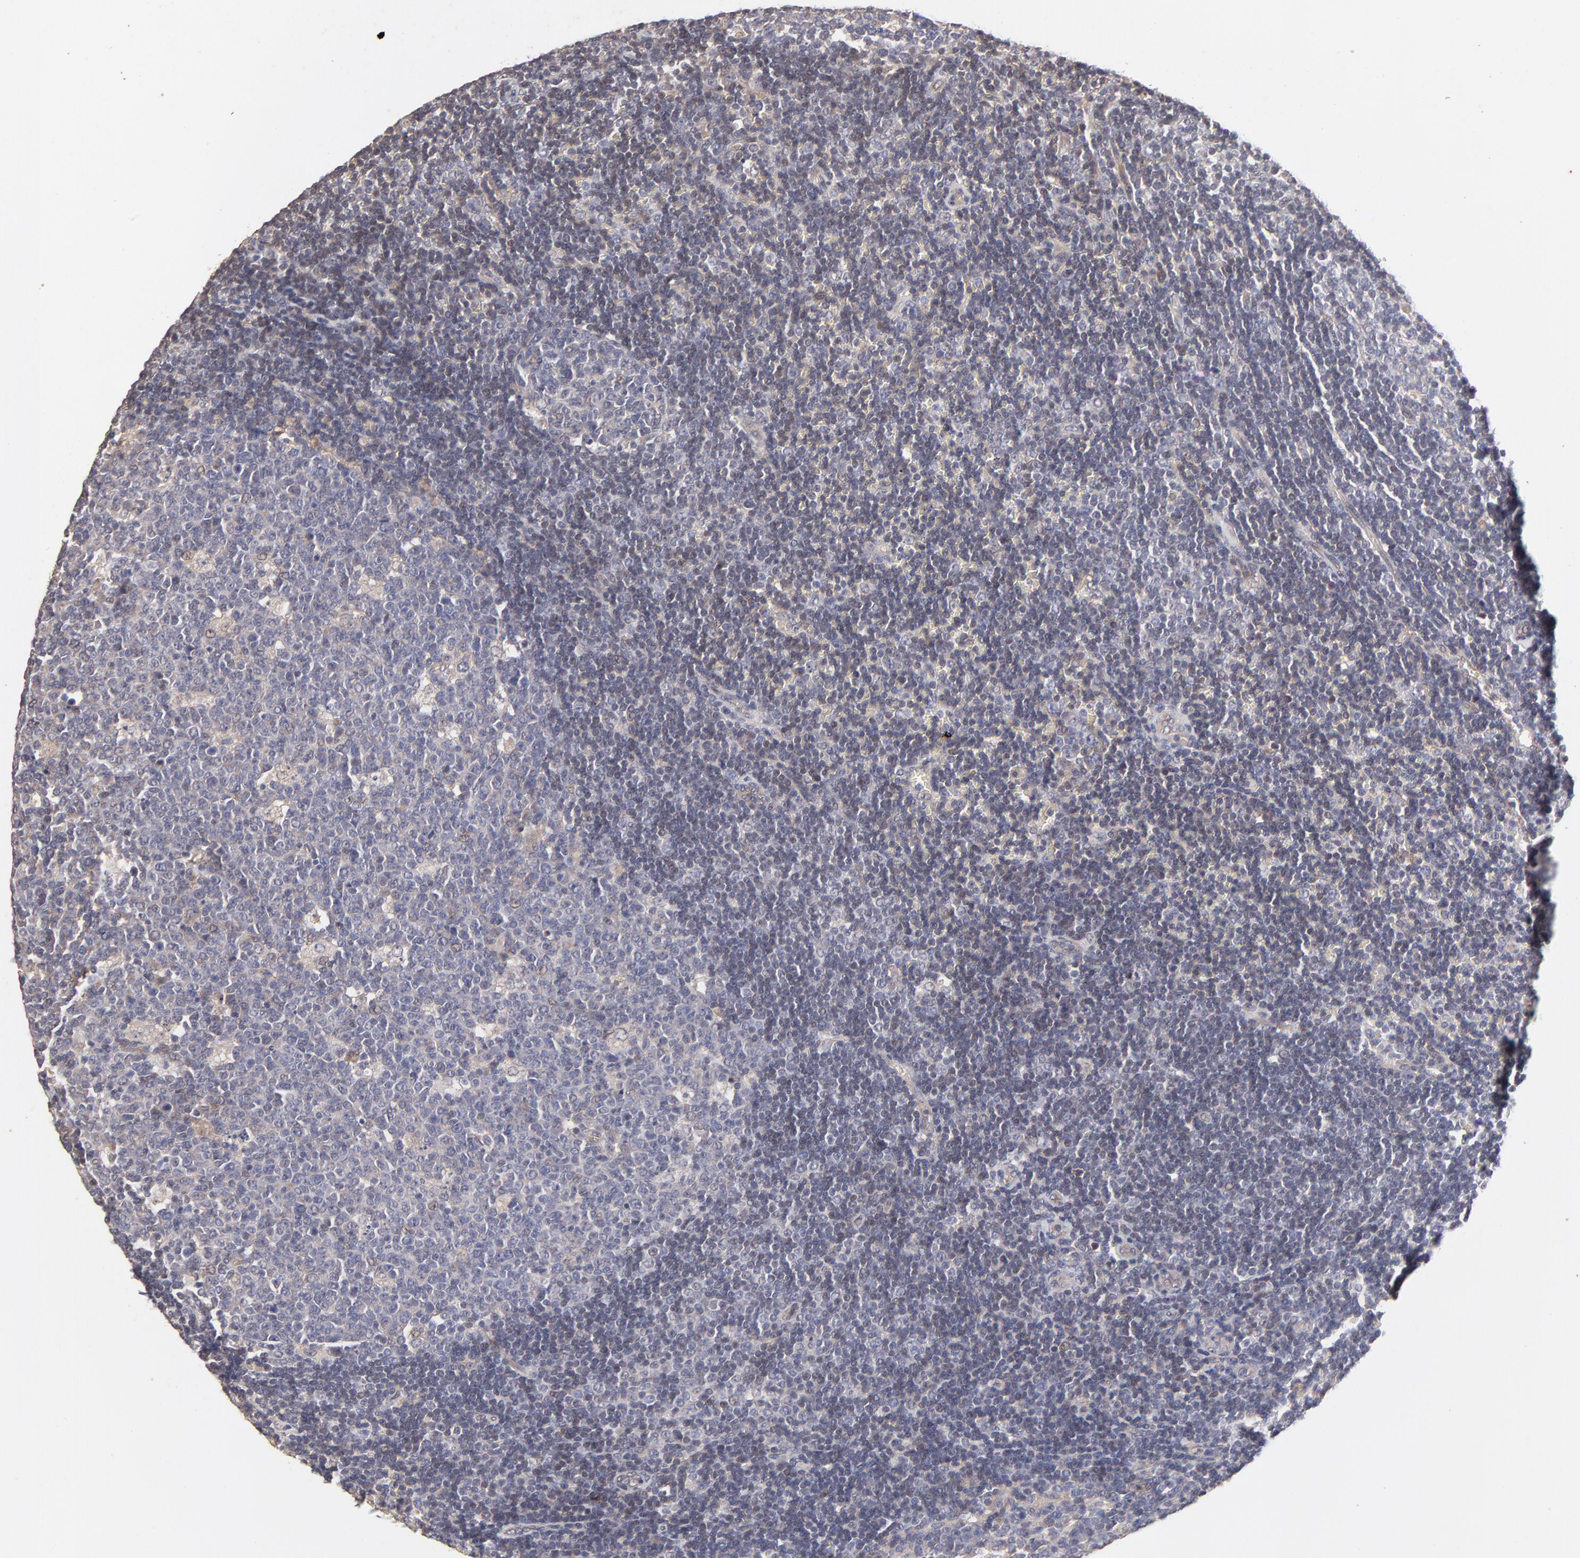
{"staining": {"intensity": "weak", "quantity": "25%-75%", "location": "cytoplasmic/membranous"}, "tissue": "lymph node", "cell_type": "Germinal center cells", "image_type": "normal", "snomed": [{"axis": "morphology", "description": "Normal tissue, NOS"}, {"axis": "topography", "description": "Lymph node"}, {"axis": "topography", "description": "Salivary gland"}], "caption": "Immunohistochemistry (IHC) staining of unremarkable lymph node, which exhibits low levels of weak cytoplasmic/membranous positivity in approximately 25%-75% of germinal center cells indicating weak cytoplasmic/membranous protein expression. The staining was performed using DAB (brown) for protein detection and nuclei were counterstained in hematoxylin (blue).", "gene": "STAP2", "patient": {"sex": "male", "age": 8}}